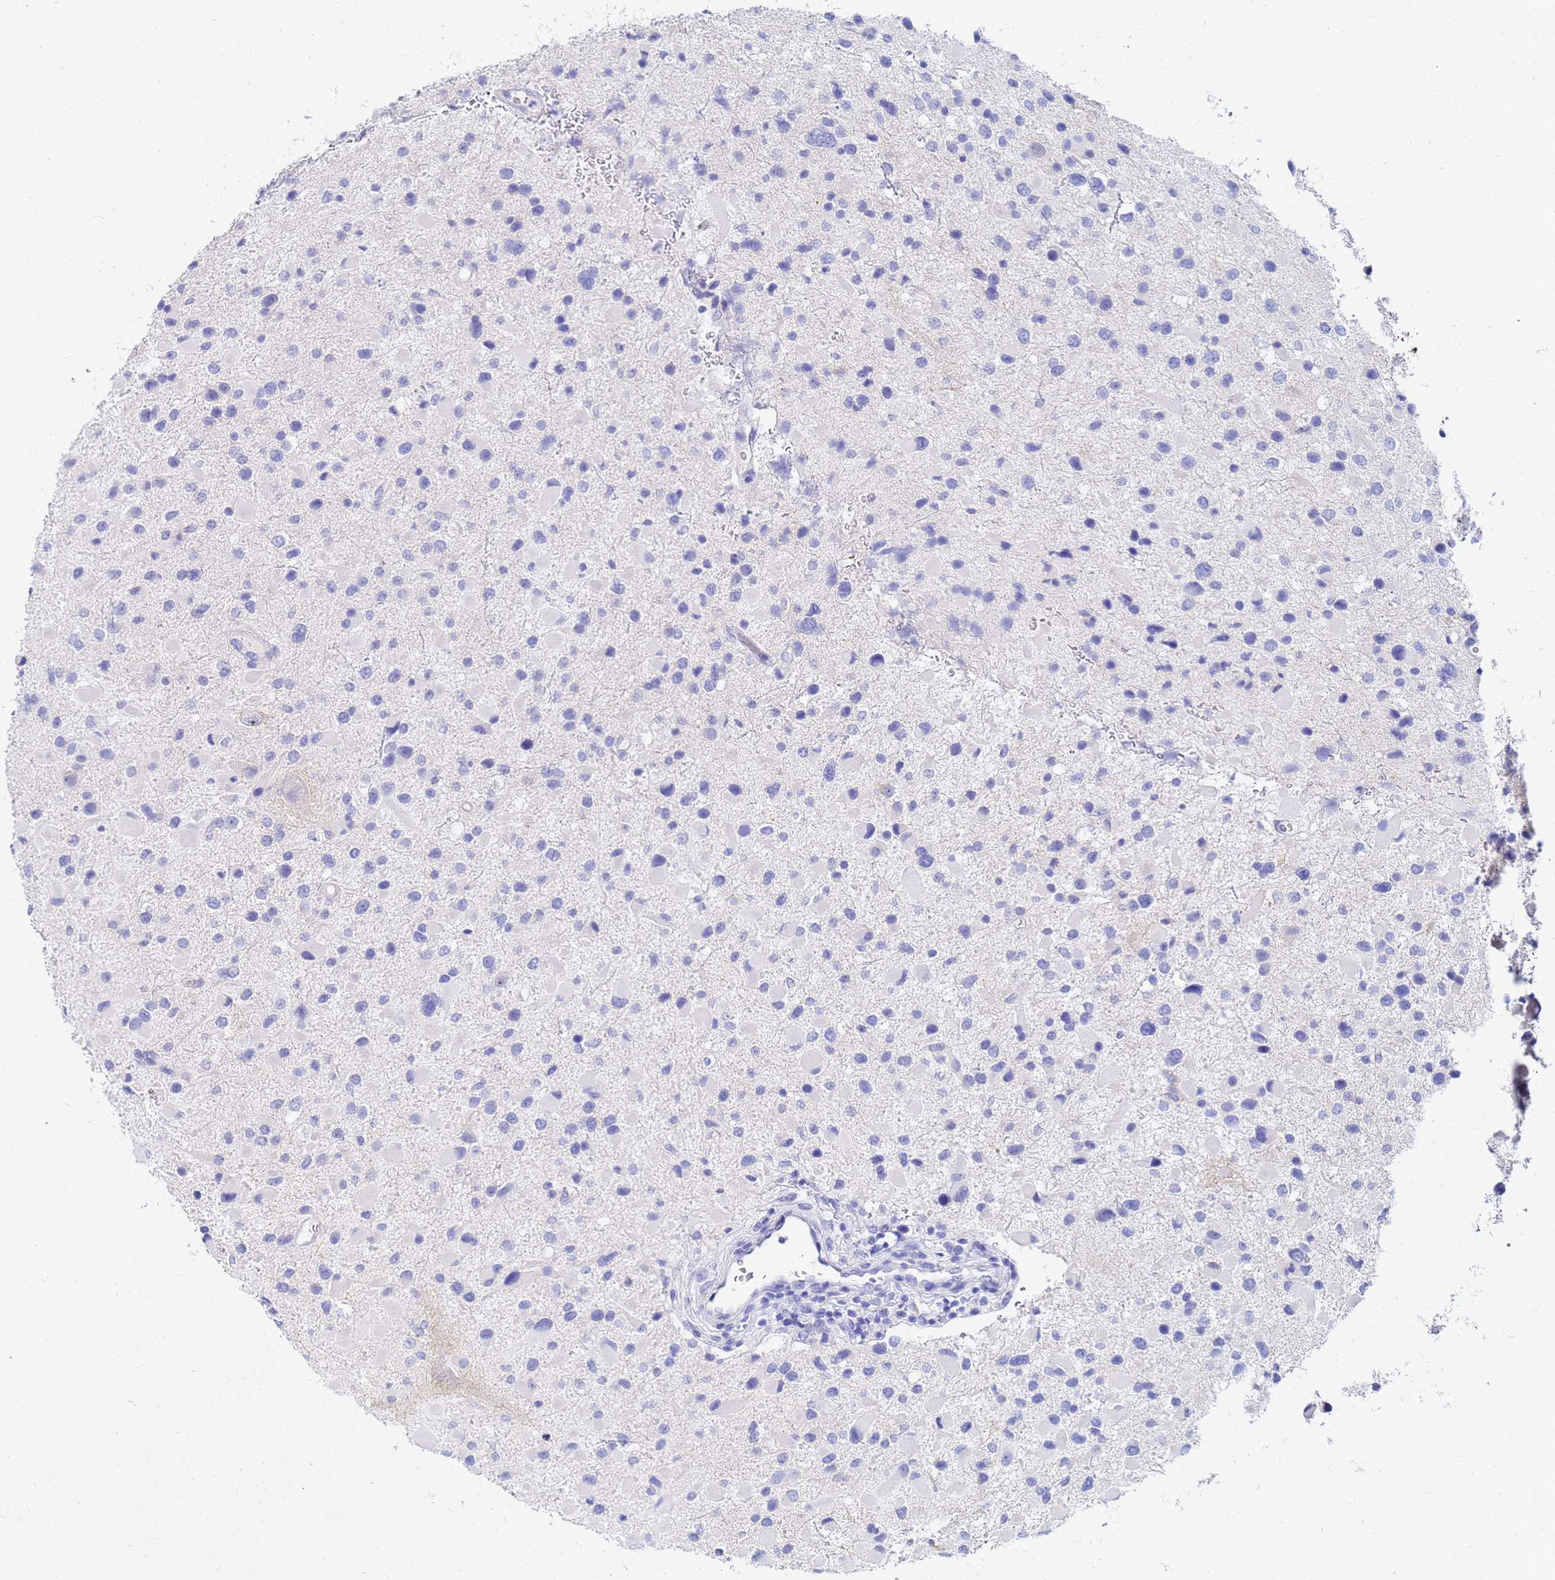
{"staining": {"intensity": "negative", "quantity": "none", "location": "none"}, "tissue": "glioma", "cell_type": "Tumor cells", "image_type": "cancer", "snomed": [{"axis": "morphology", "description": "Glioma, malignant, Low grade"}, {"axis": "topography", "description": "Brain"}], "caption": "The photomicrograph exhibits no staining of tumor cells in glioma. (IHC, brightfield microscopy, high magnification).", "gene": "C2orf72", "patient": {"sex": "female", "age": 32}}